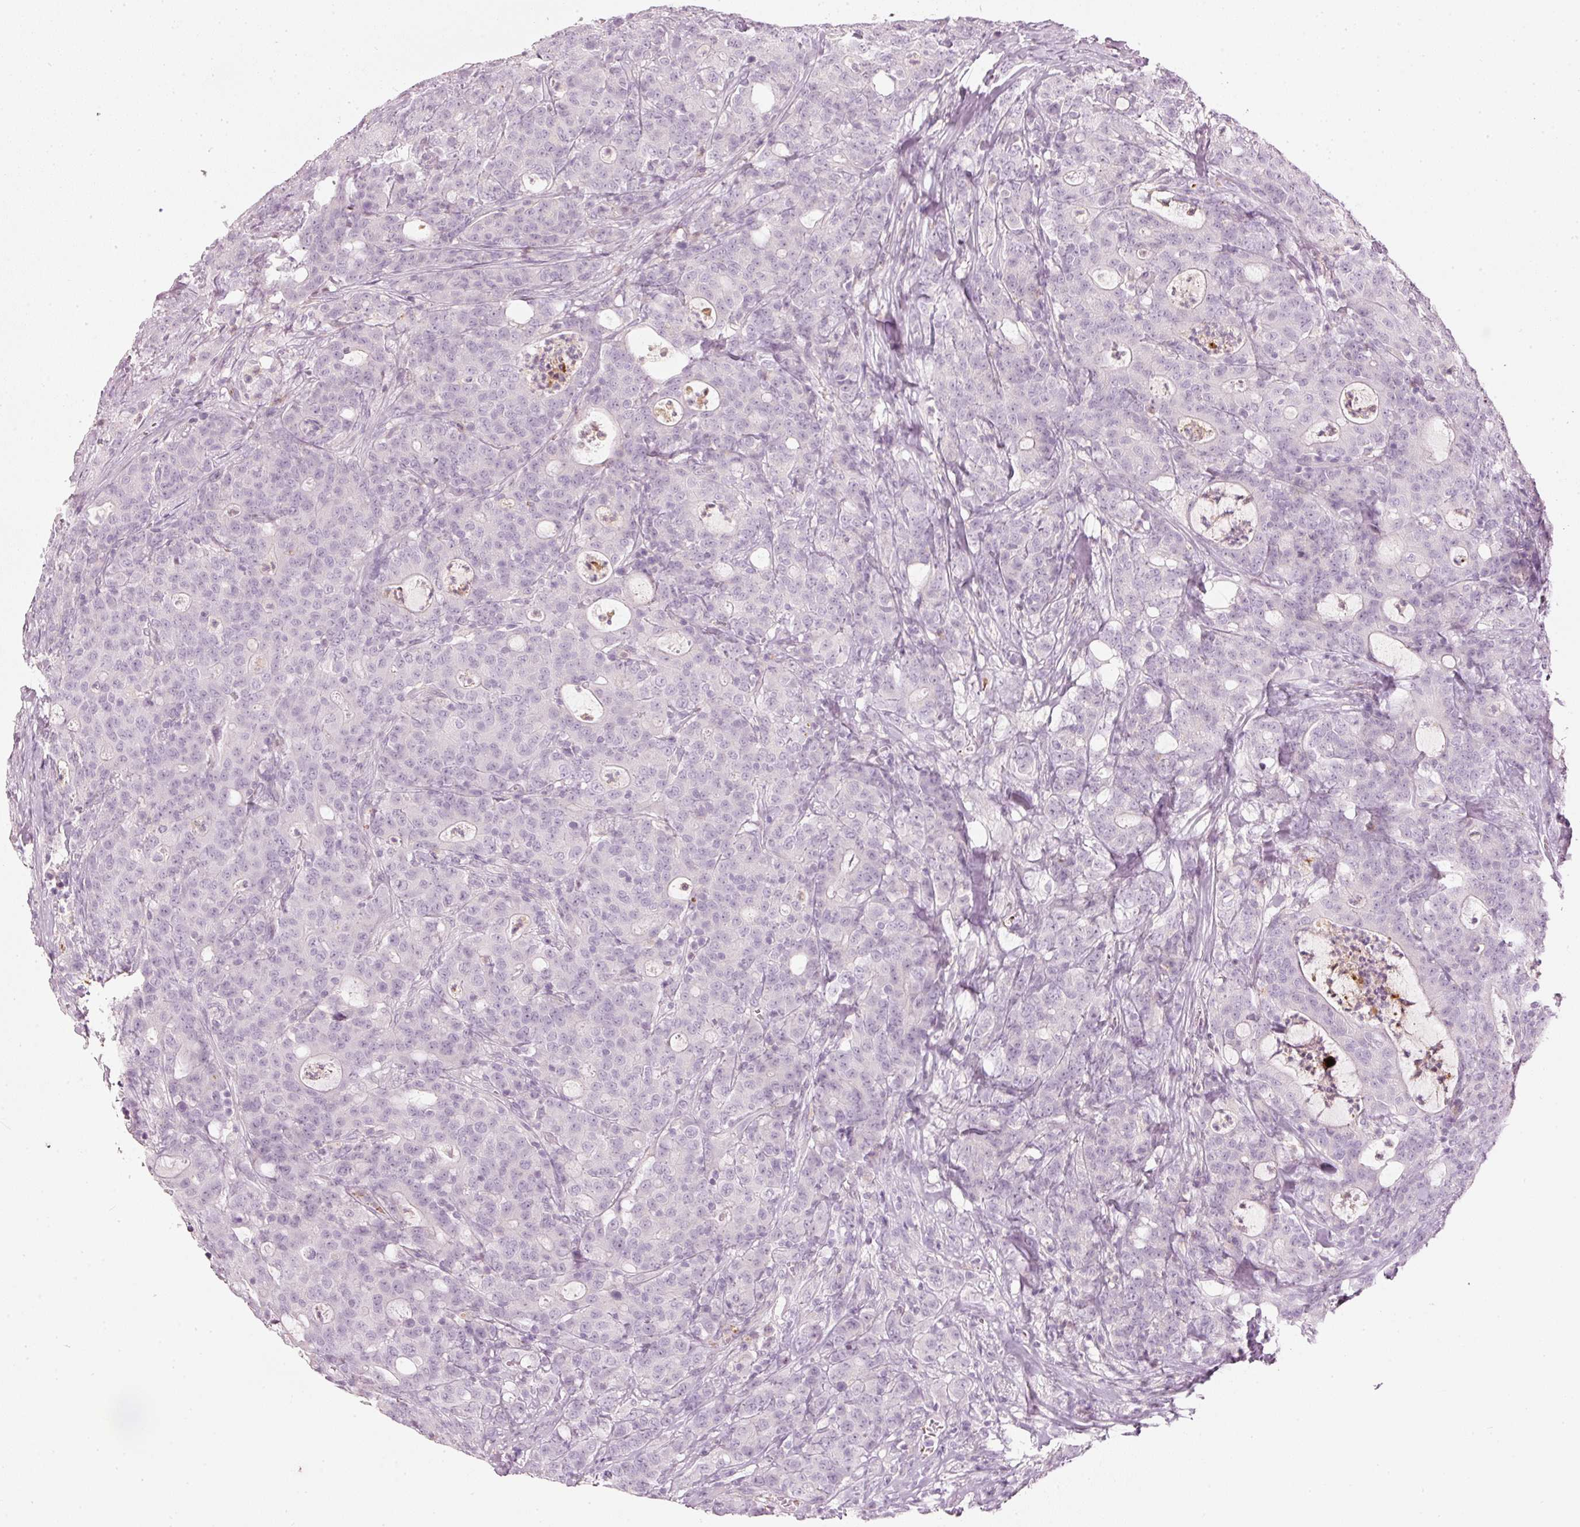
{"staining": {"intensity": "negative", "quantity": "none", "location": "none"}, "tissue": "colorectal cancer", "cell_type": "Tumor cells", "image_type": "cancer", "snomed": [{"axis": "morphology", "description": "Adenocarcinoma, NOS"}, {"axis": "topography", "description": "Colon"}], "caption": "Immunohistochemistry micrograph of neoplastic tissue: human colorectal cancer stained with DAB (3,3'-diaminobenzidine) shows no significant protein positivity in tumor cells.", "gene": "LECT2", "patient": {"sex": "male", "age": 83}}